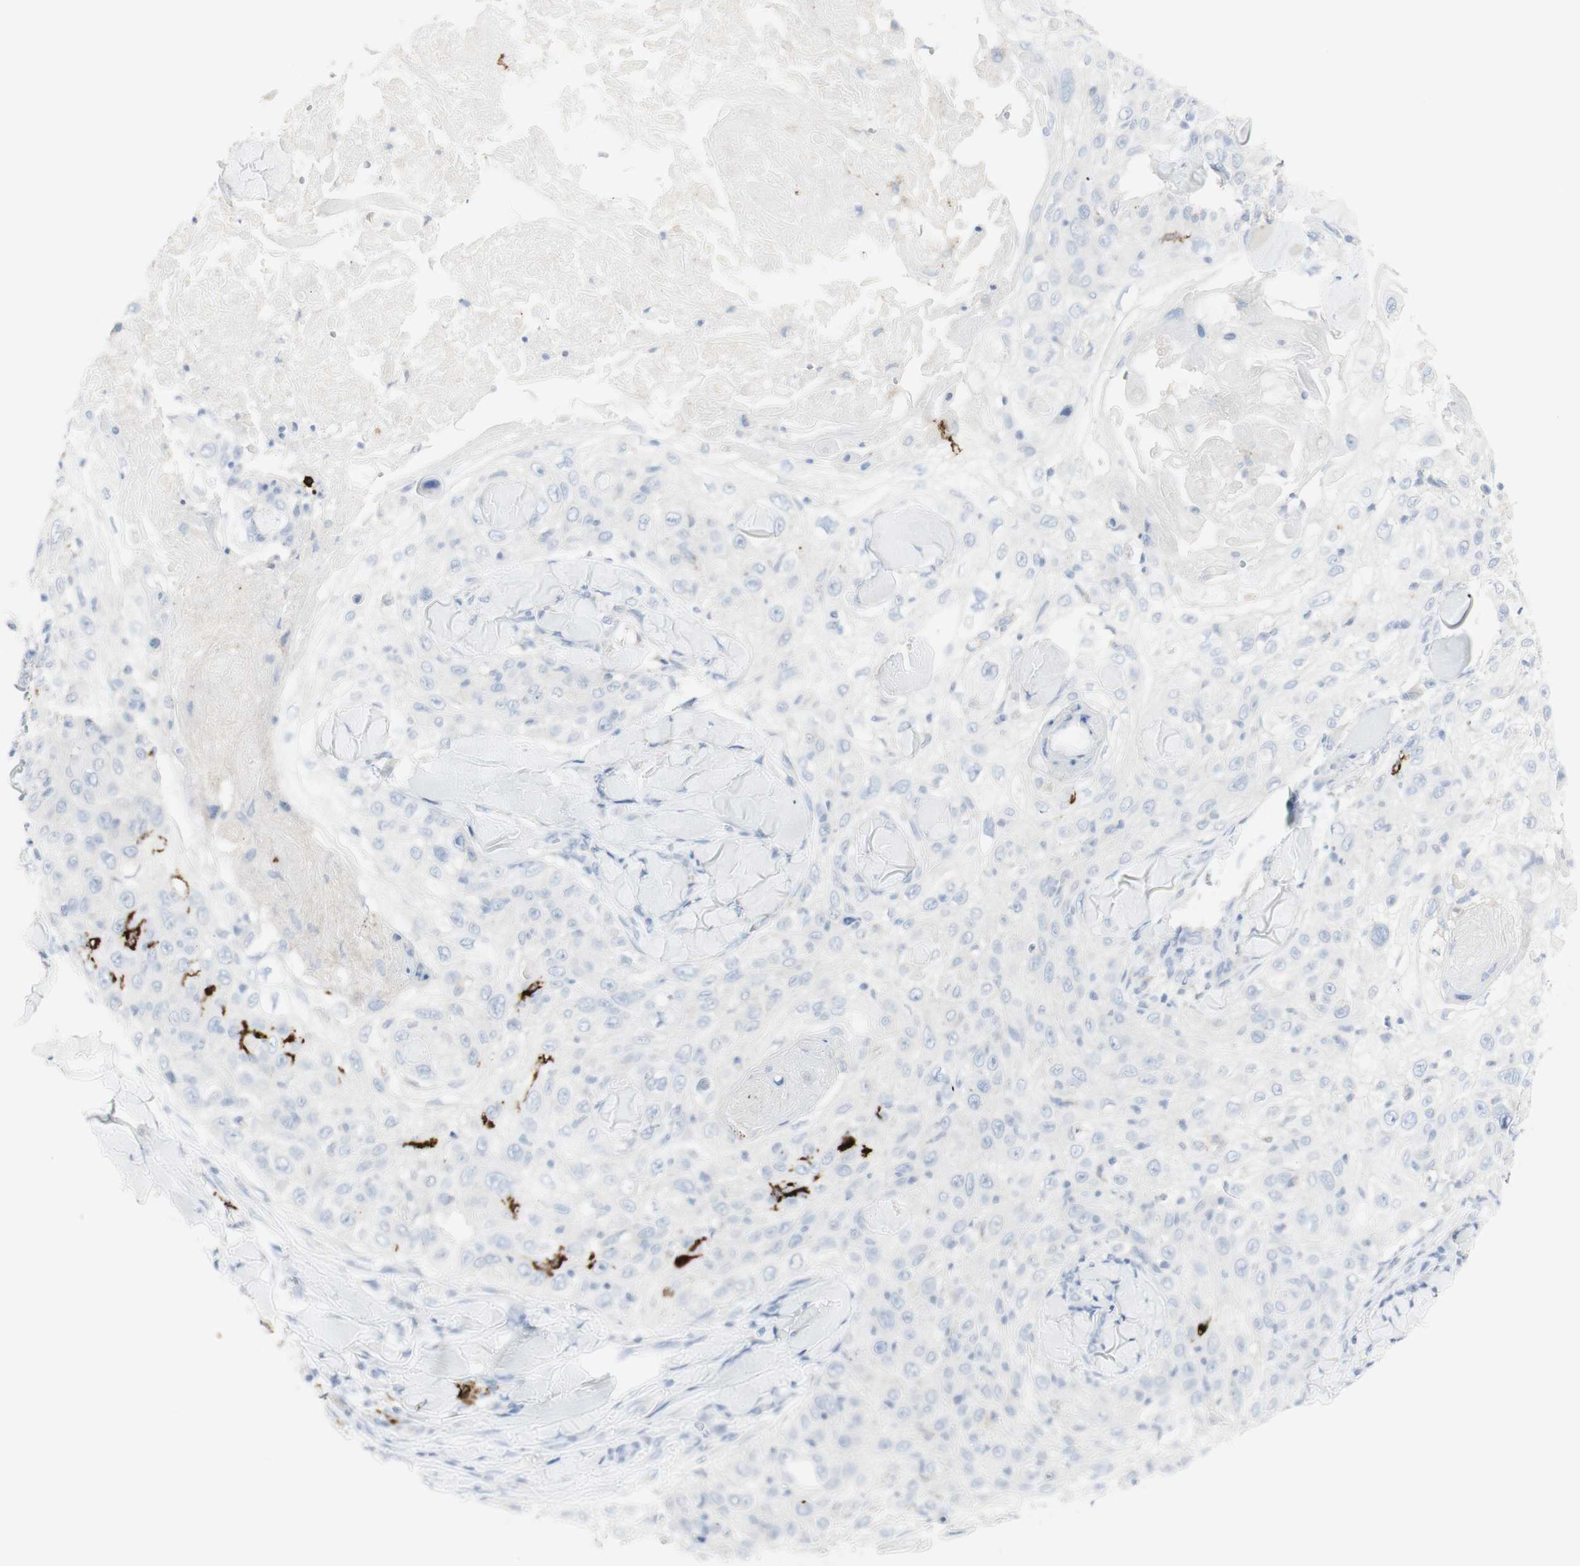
{"staining": {"intensity": "negative", "quantity": "none", "location": "none"}, "tissue": "skin cancer", "cell_type": "Tumor cells", "image_type": "cancer", "snomed": [{"axis": "morphology", "description": "Squamous cell carcinoma, NOS"}, {"axis": "topography", "description": "Skin"}], "caption": "The image demonstrates no significant expression in tumor cells of skin cancer (squamous cell carcinoma).", "gene": "CD207", "patient": {"sex": "male", "age": 86}}